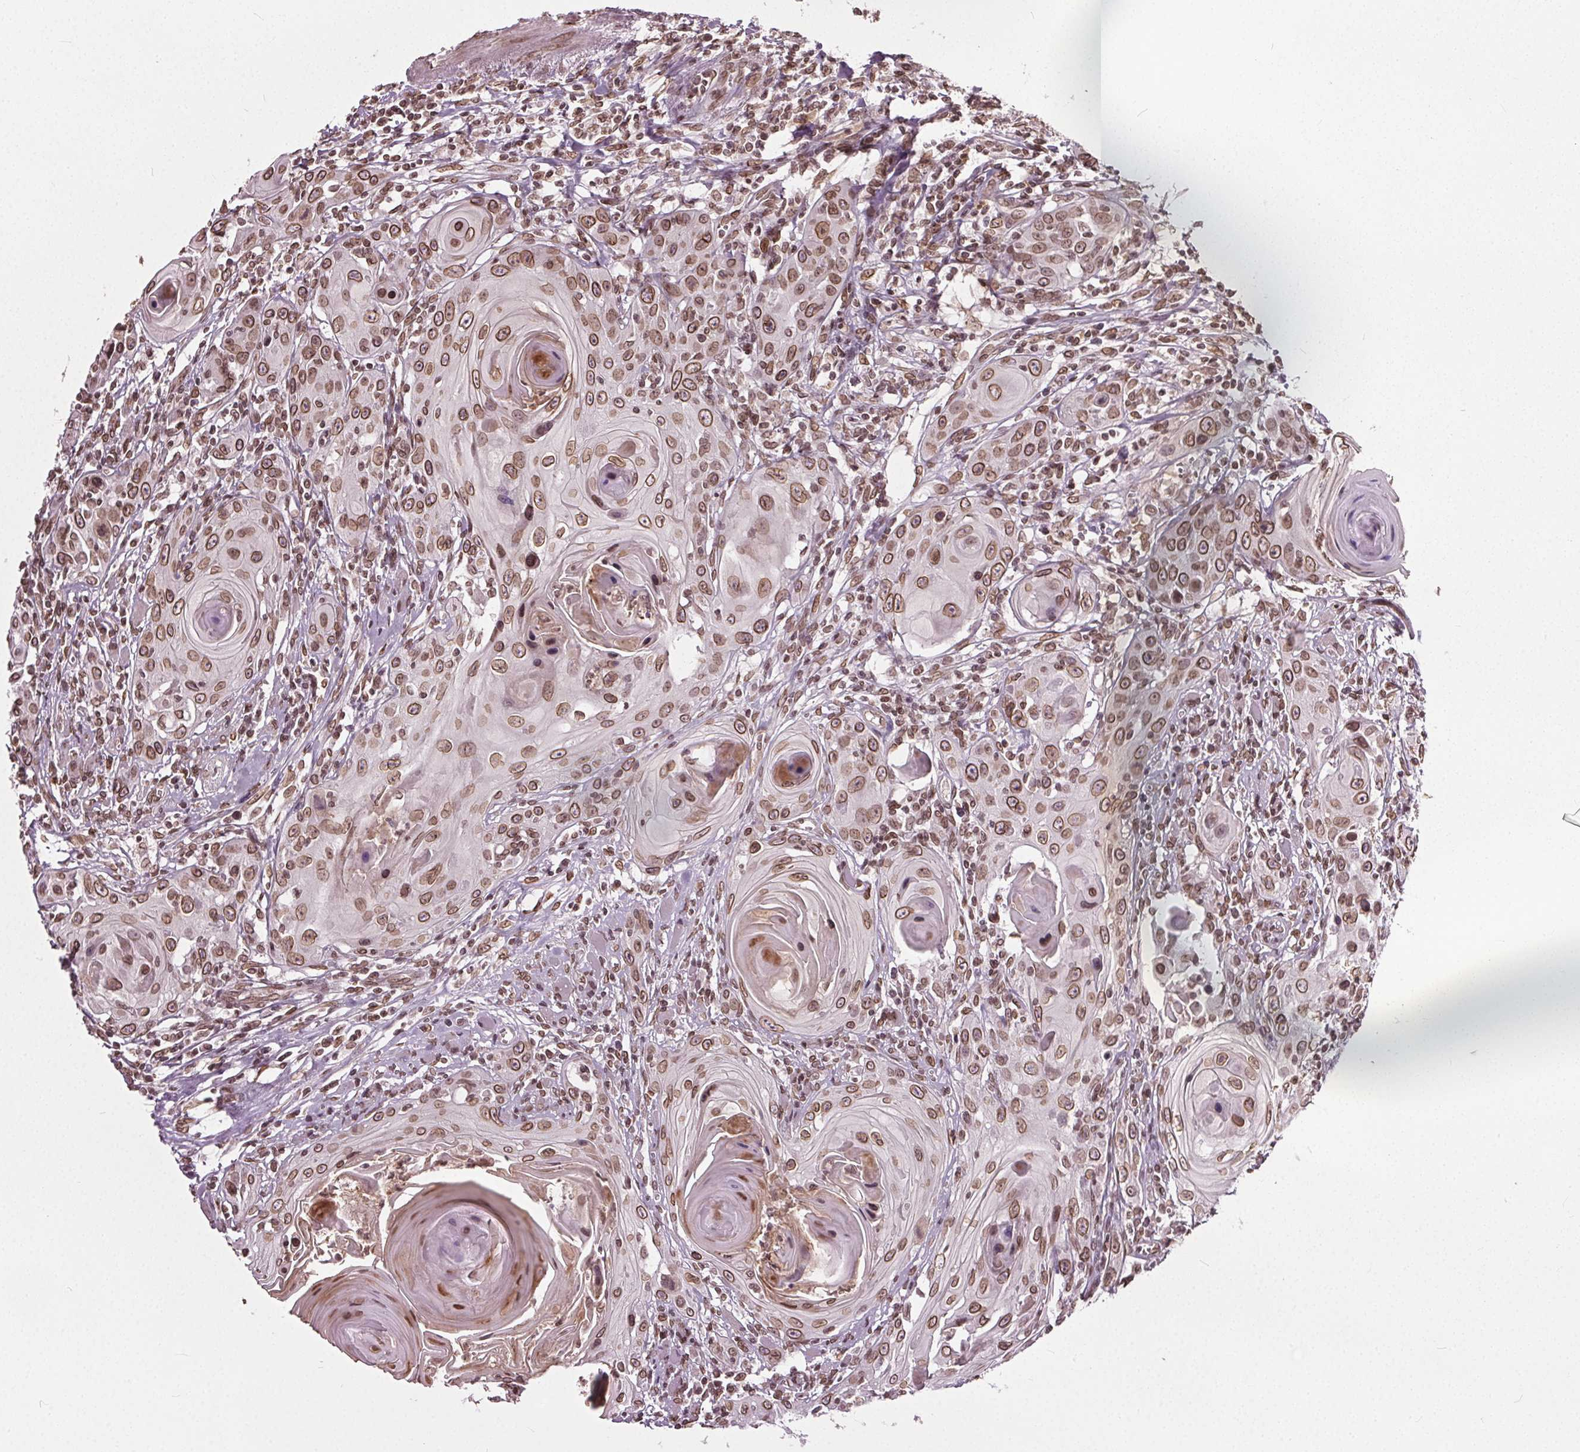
{"staining": {"intensity": "moderate", "quantity": ">75%", "location": "cytoplasmic/membranous,nuclear"}, "tissue": "head and neck cancer", "cell_type": "Tumor cells", "image_type": "cancer", "snomed": [{"axis": "morphology", "description": "Squamous cell carcinoma, NOS"}, {"axis": "topography", "description": "Head-Neck"}], "caption": "DAB immunohistochemical staining of squamous cell carcinoma (head and neck) shows moderate cytoplasmic/membranous and nuclear protein expression in about >75% of tumor cells. The staining was performed using DAB, with brown indicating positive protein expression. Nuclei are stained blue with hematoxylin.", "gene": "TTC39C", "patient": {"sex": "female", "age": 80}}